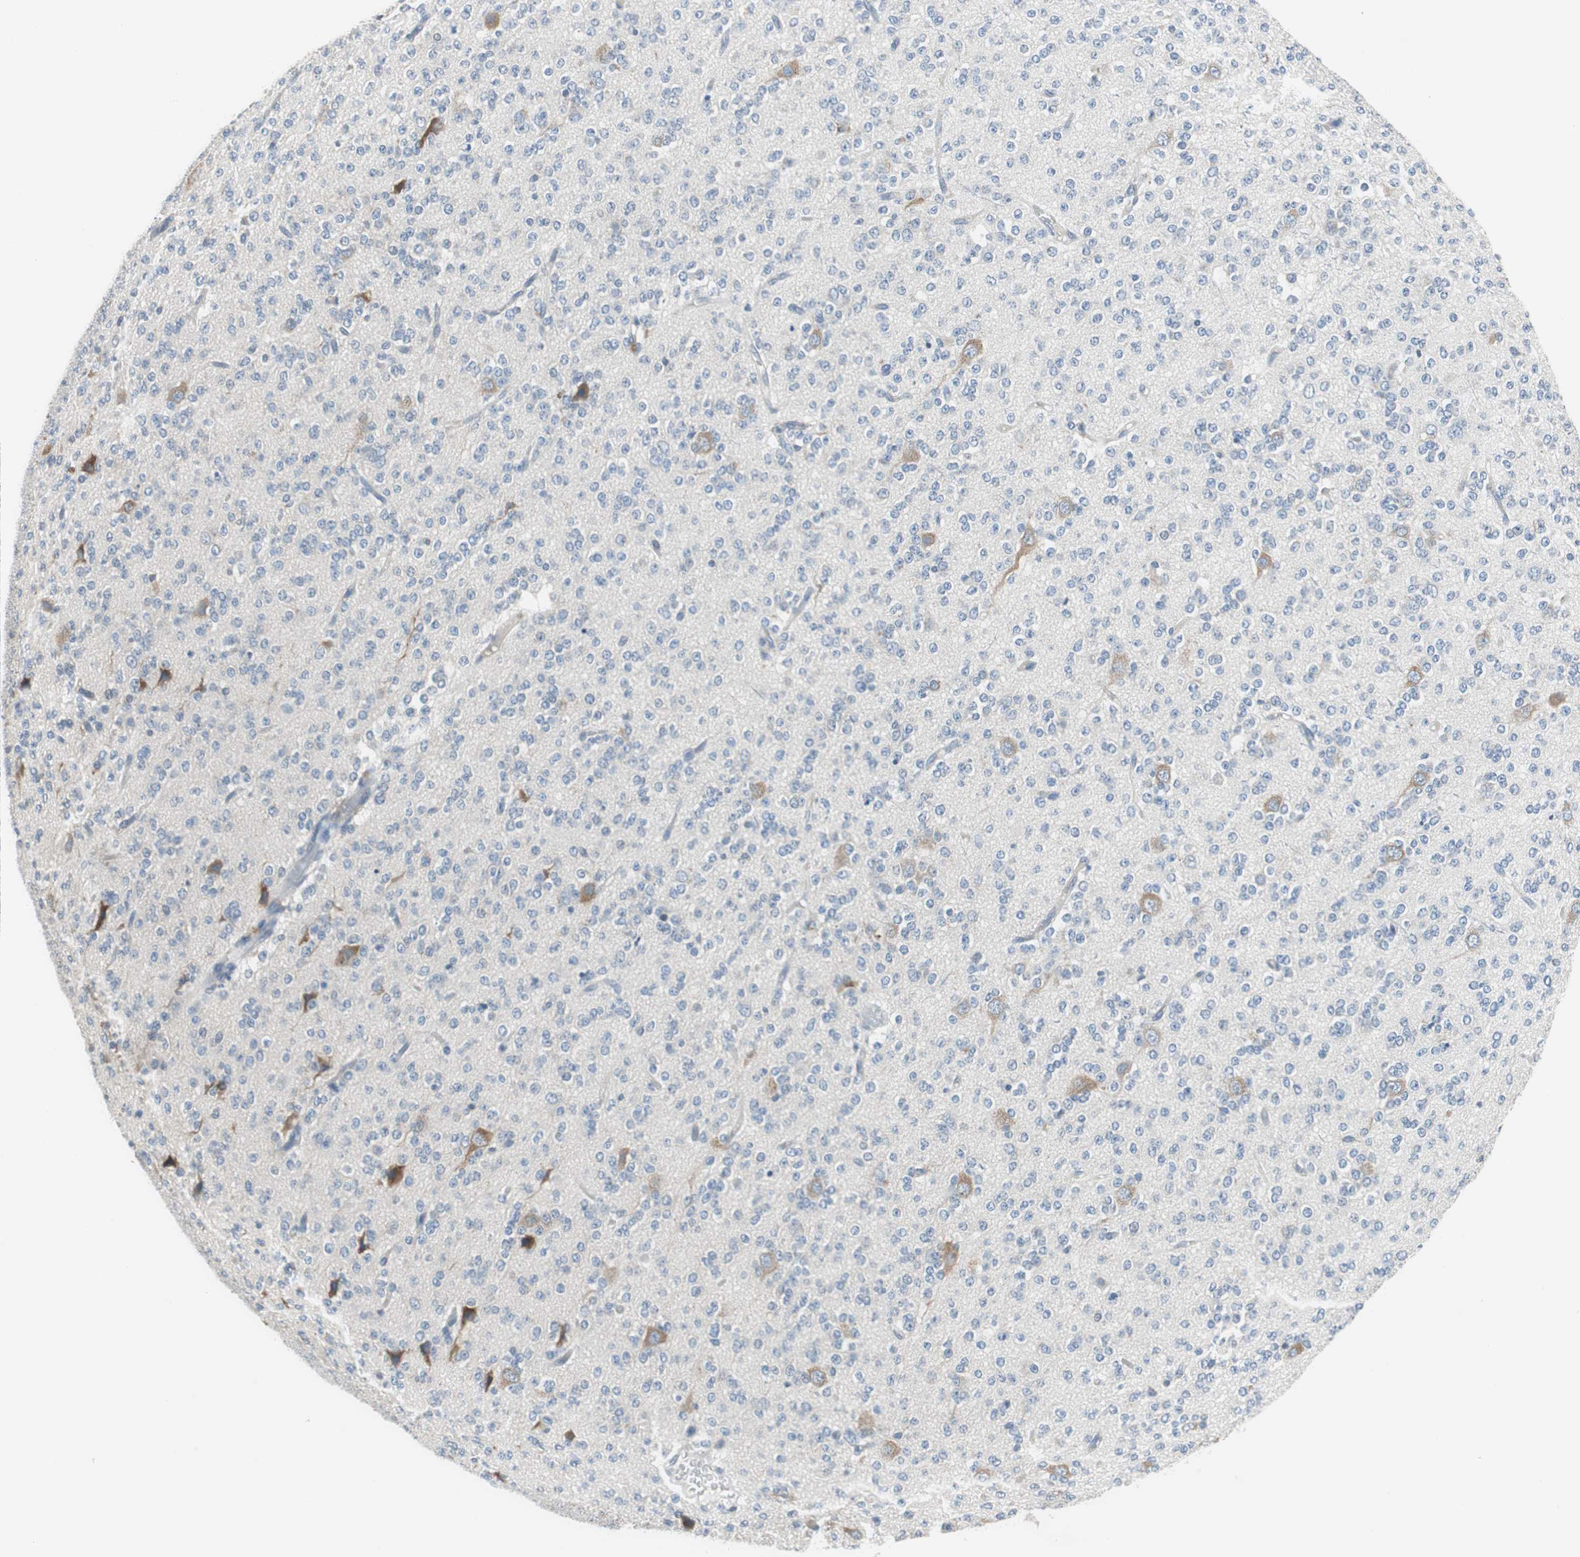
{"staining": {"intensity": "moderate", "quantity": "<25%", "location": "cytoplasmic/membranous"}, "tissue": "glioma", "cell_type": "Tumor cells", "image_type": "cancer", "snomed": [{"axis": "morphology", "description": "Glioma, malignant, Low grade"}, {"axis": "topography", "description": "Brain"}], "caption": "Immunohistochemistry (IHC) micrograph of glioma stained for a protein (brown), which reveals low levels of moderate cytoplasmic/membranous expression in approximately <25% of tumor cells.", "gene": "PLAA", "patient": {"sex": "male", "age": 38}}